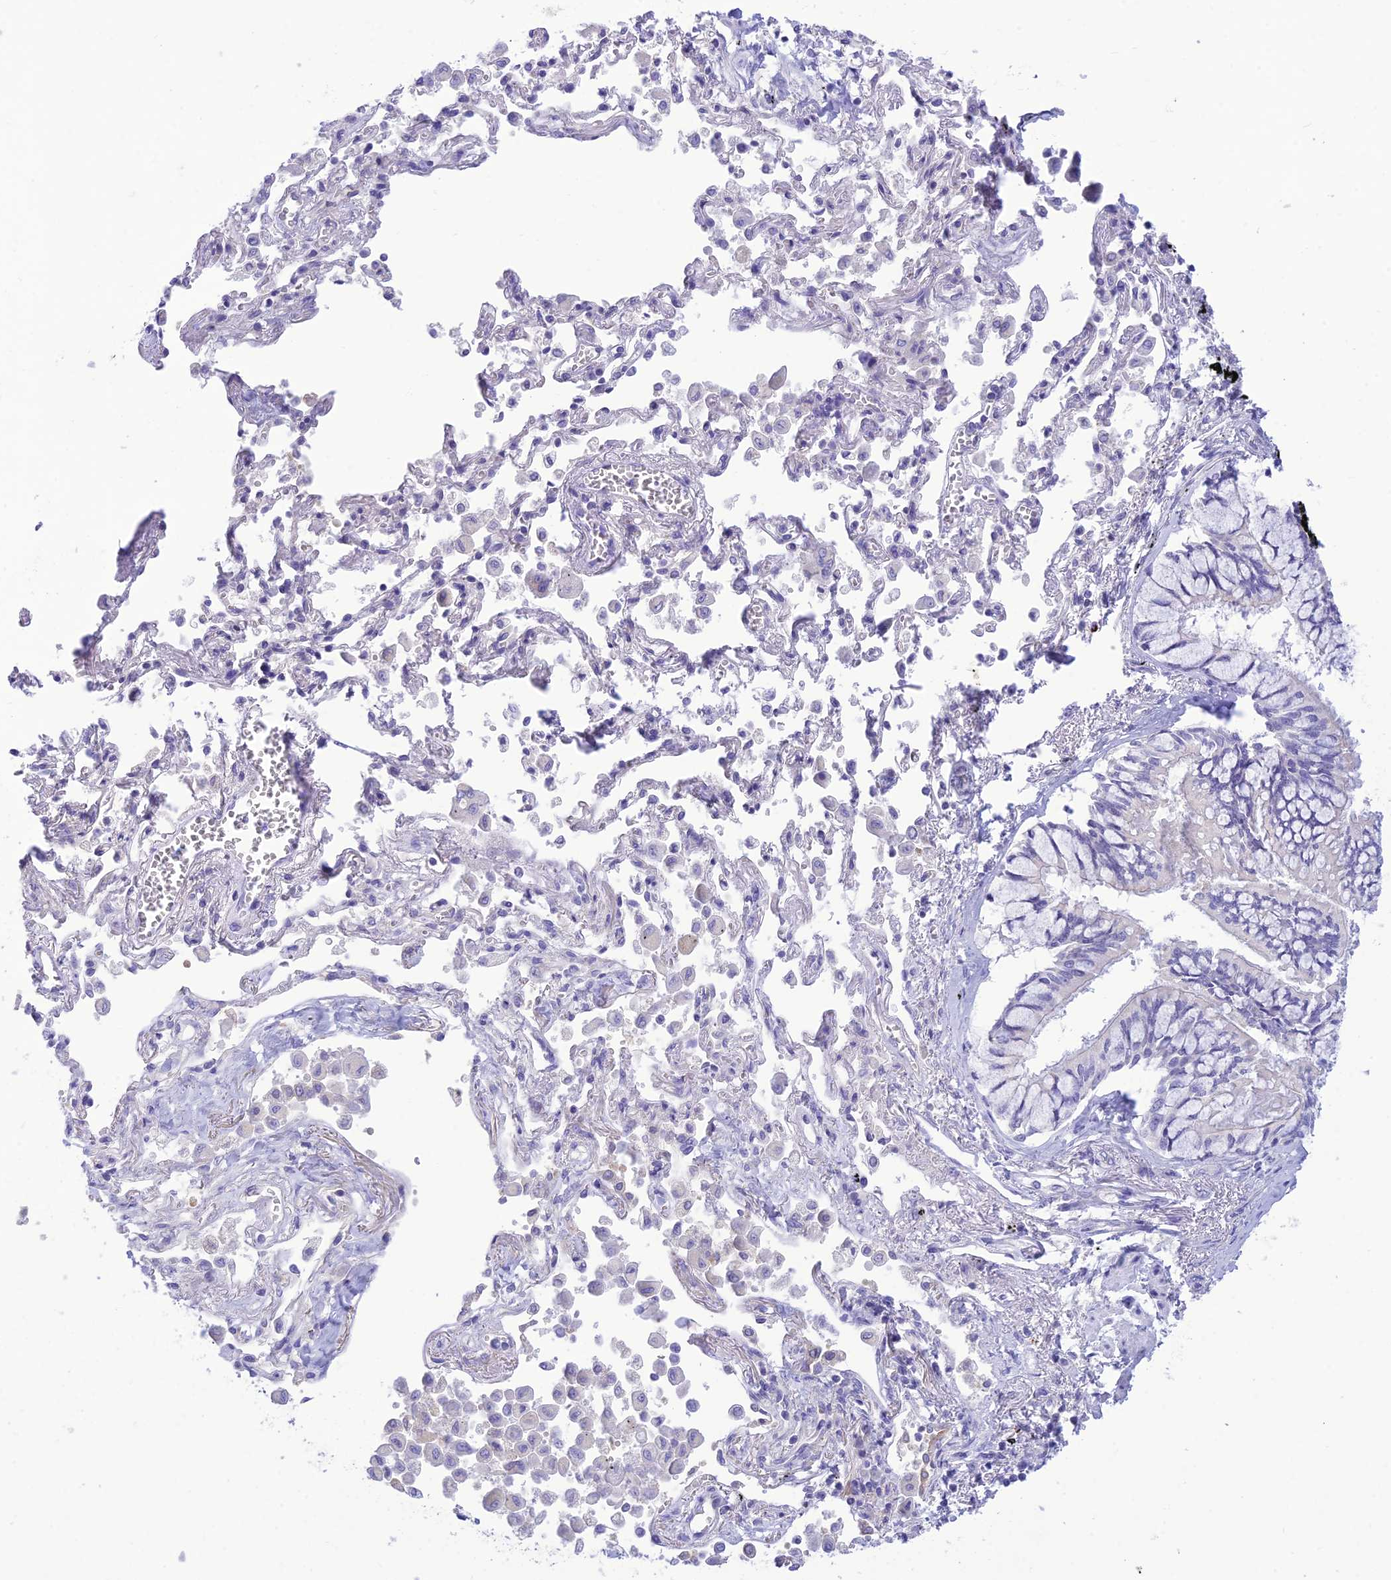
{"staining": {"intensity": "negative", "quantity": "none", "location": "none"}, "tissue": "lung cancer", "cell_type": "Tumor cells", "image_type": "cancer", "snomed": [{"axis": "morphology", "description": "Adenocarcinoma, NOS"}, {"axis": "topography", "description": "Lung"}], "caption": "Protein analysis of lung cancer reveals no significant expression in tumor cells.", "gene": "DHDH", "patient": {"sex": "male", "age": 67}}